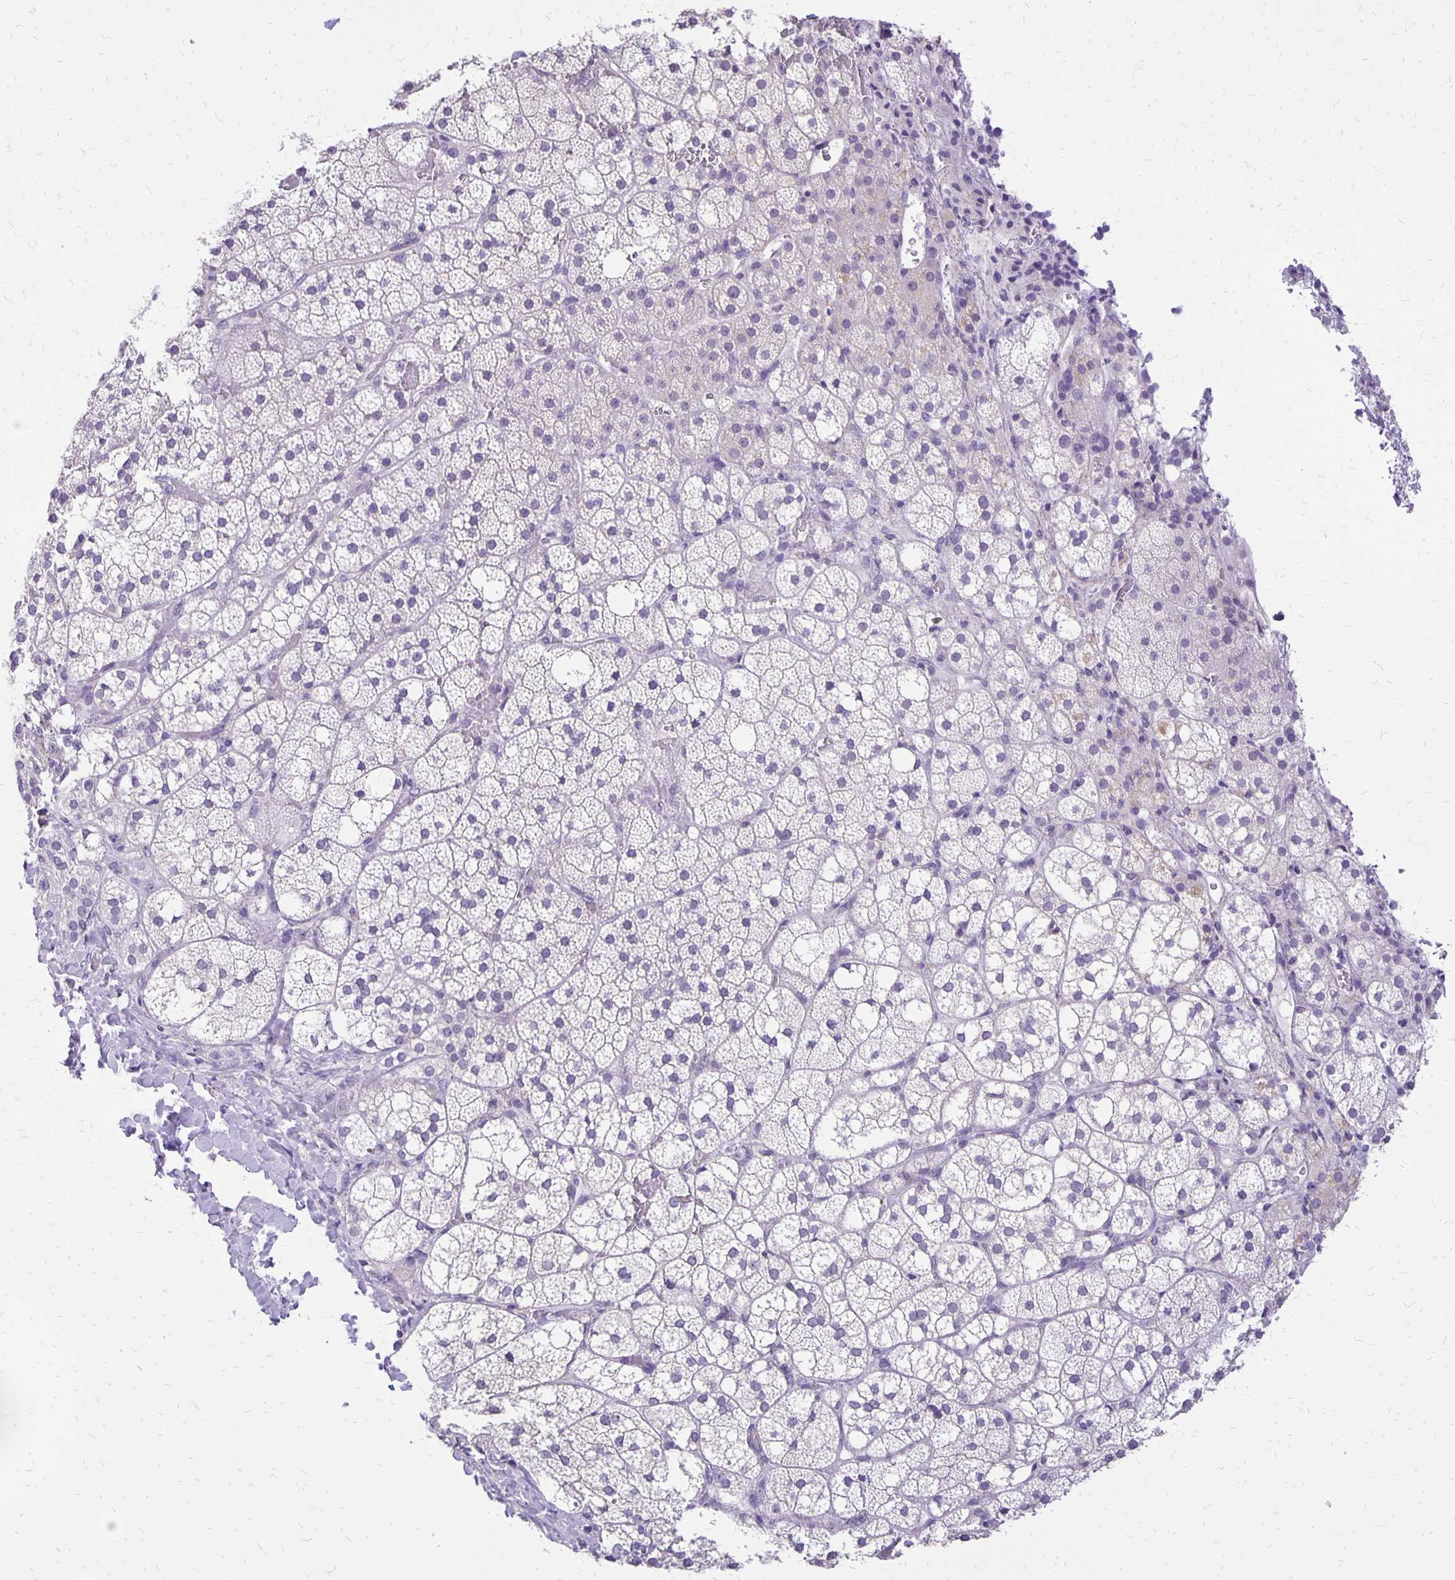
{"staining": {"intensity": "negative", "quantity": "none", "location": "none"}, "tissue": "adrenal gland", "cell_type": "Glandular cells", "image_type": "normal", "snomed": [{"axis": "morphology", "description": "Normal tissue, NOS"}, {"axis": "topography", "description": "Adrenal gland"}], "caption": "There is no significant positivity in glandular cells of adrenal gland. Nuclei are stained in blue.", "gene": "ANKRD45", "patient": {"sex": "male", "age": 53}}